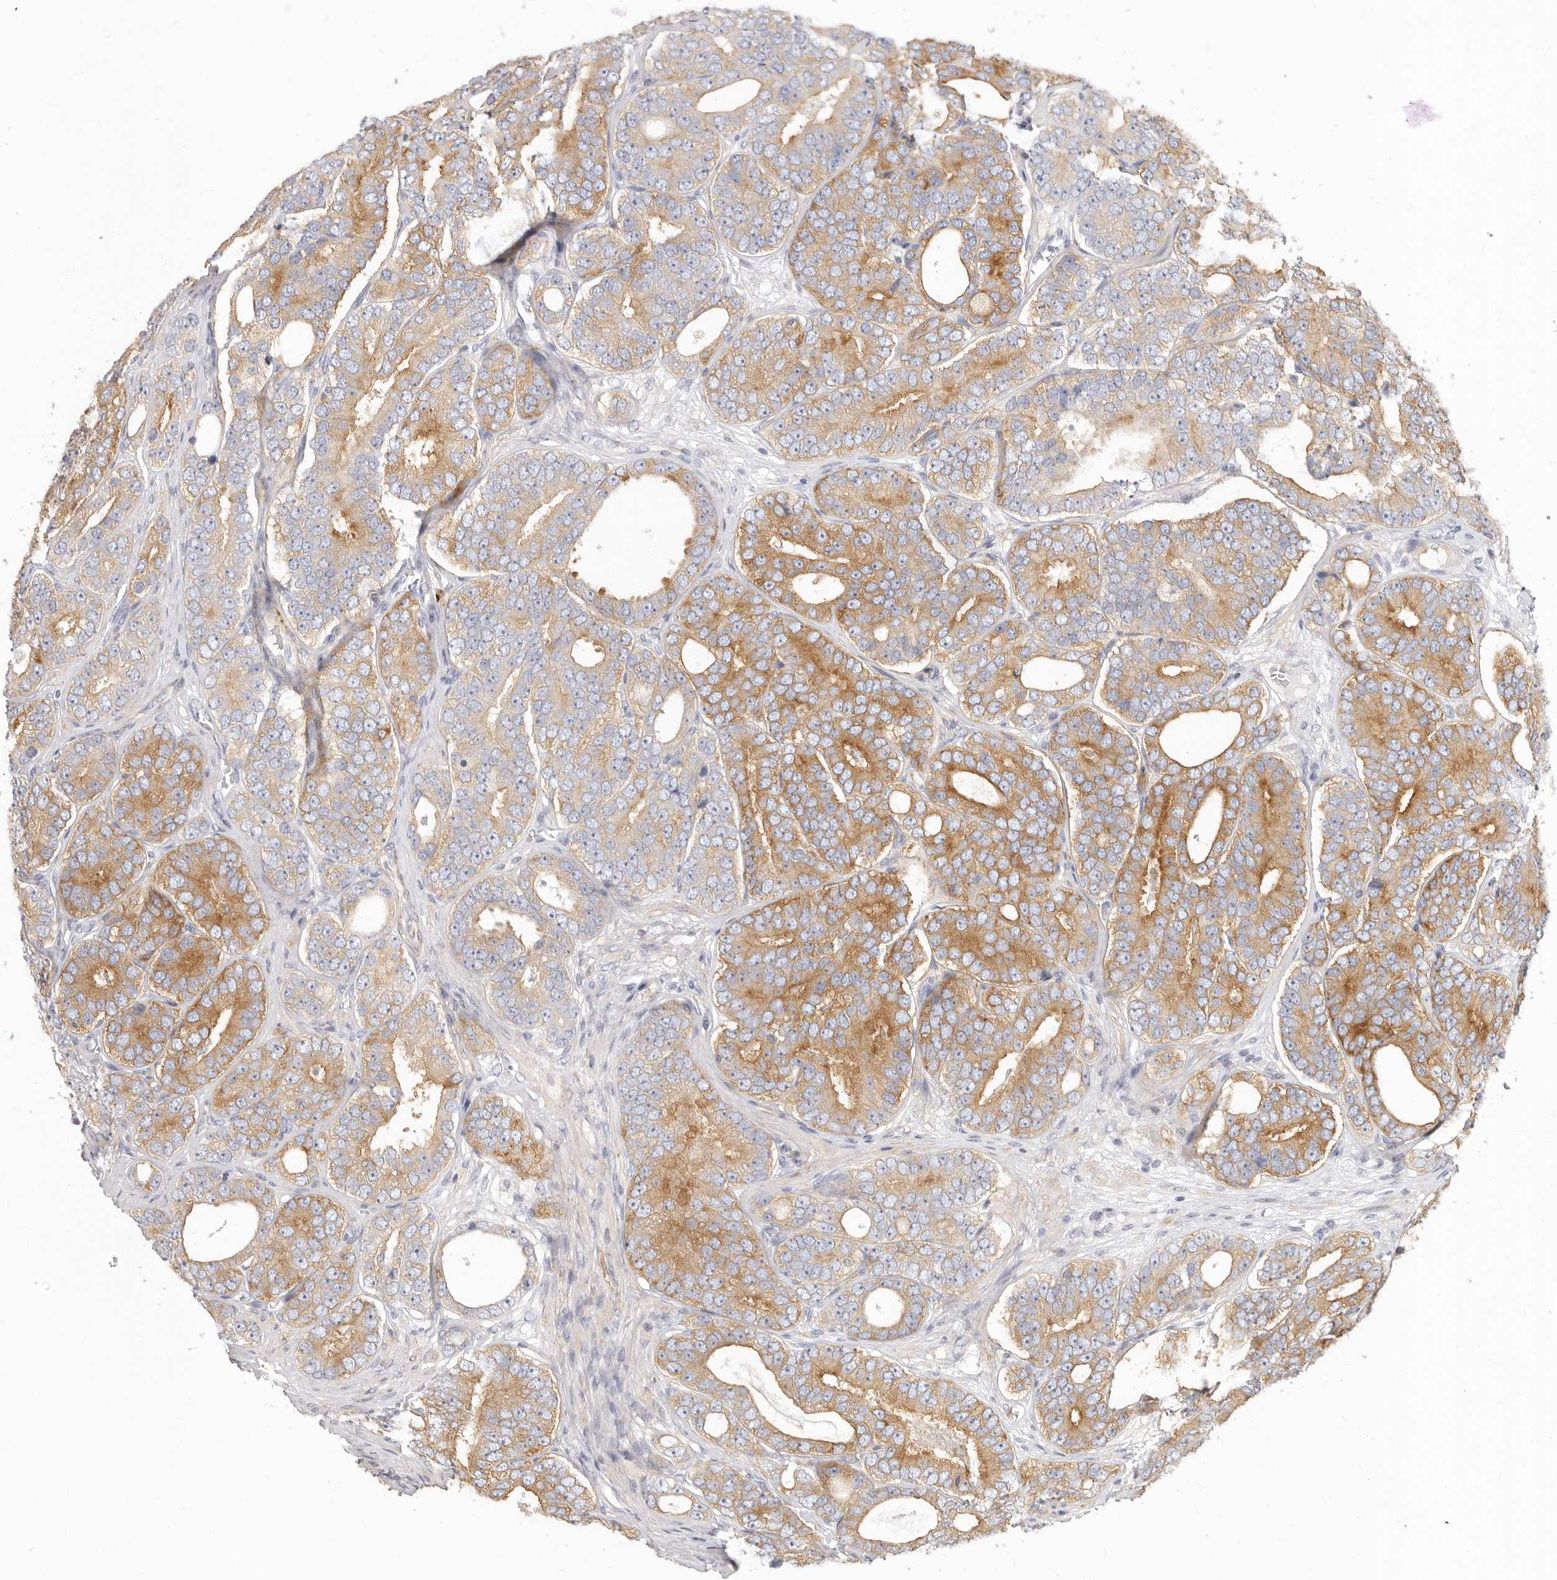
{"staining": {"intensity": "moderate", "quantity": "25%-75%", "location": "cytoplasmic/membranous"}, "tissue": "prostate cancer", "cell_type": "Tumor cells", "image_type": "cancer", "snomed": [{"axis": "morphology", "description": "Adenocarcinoma, High grade"}, {"axis": "topography", "description": "Prostate"}], "caption": "Immunohistochemical staining of prostate high-grade adenocarcinoma displays medium levels of moderate cytoplasmic/membranous positivity in about 25%-75% of tumor cells. (IHC, brightfield microscopy, high magnification).", "gene": "NIBAN1", "patient": {"sex": "male", "age": 56}}